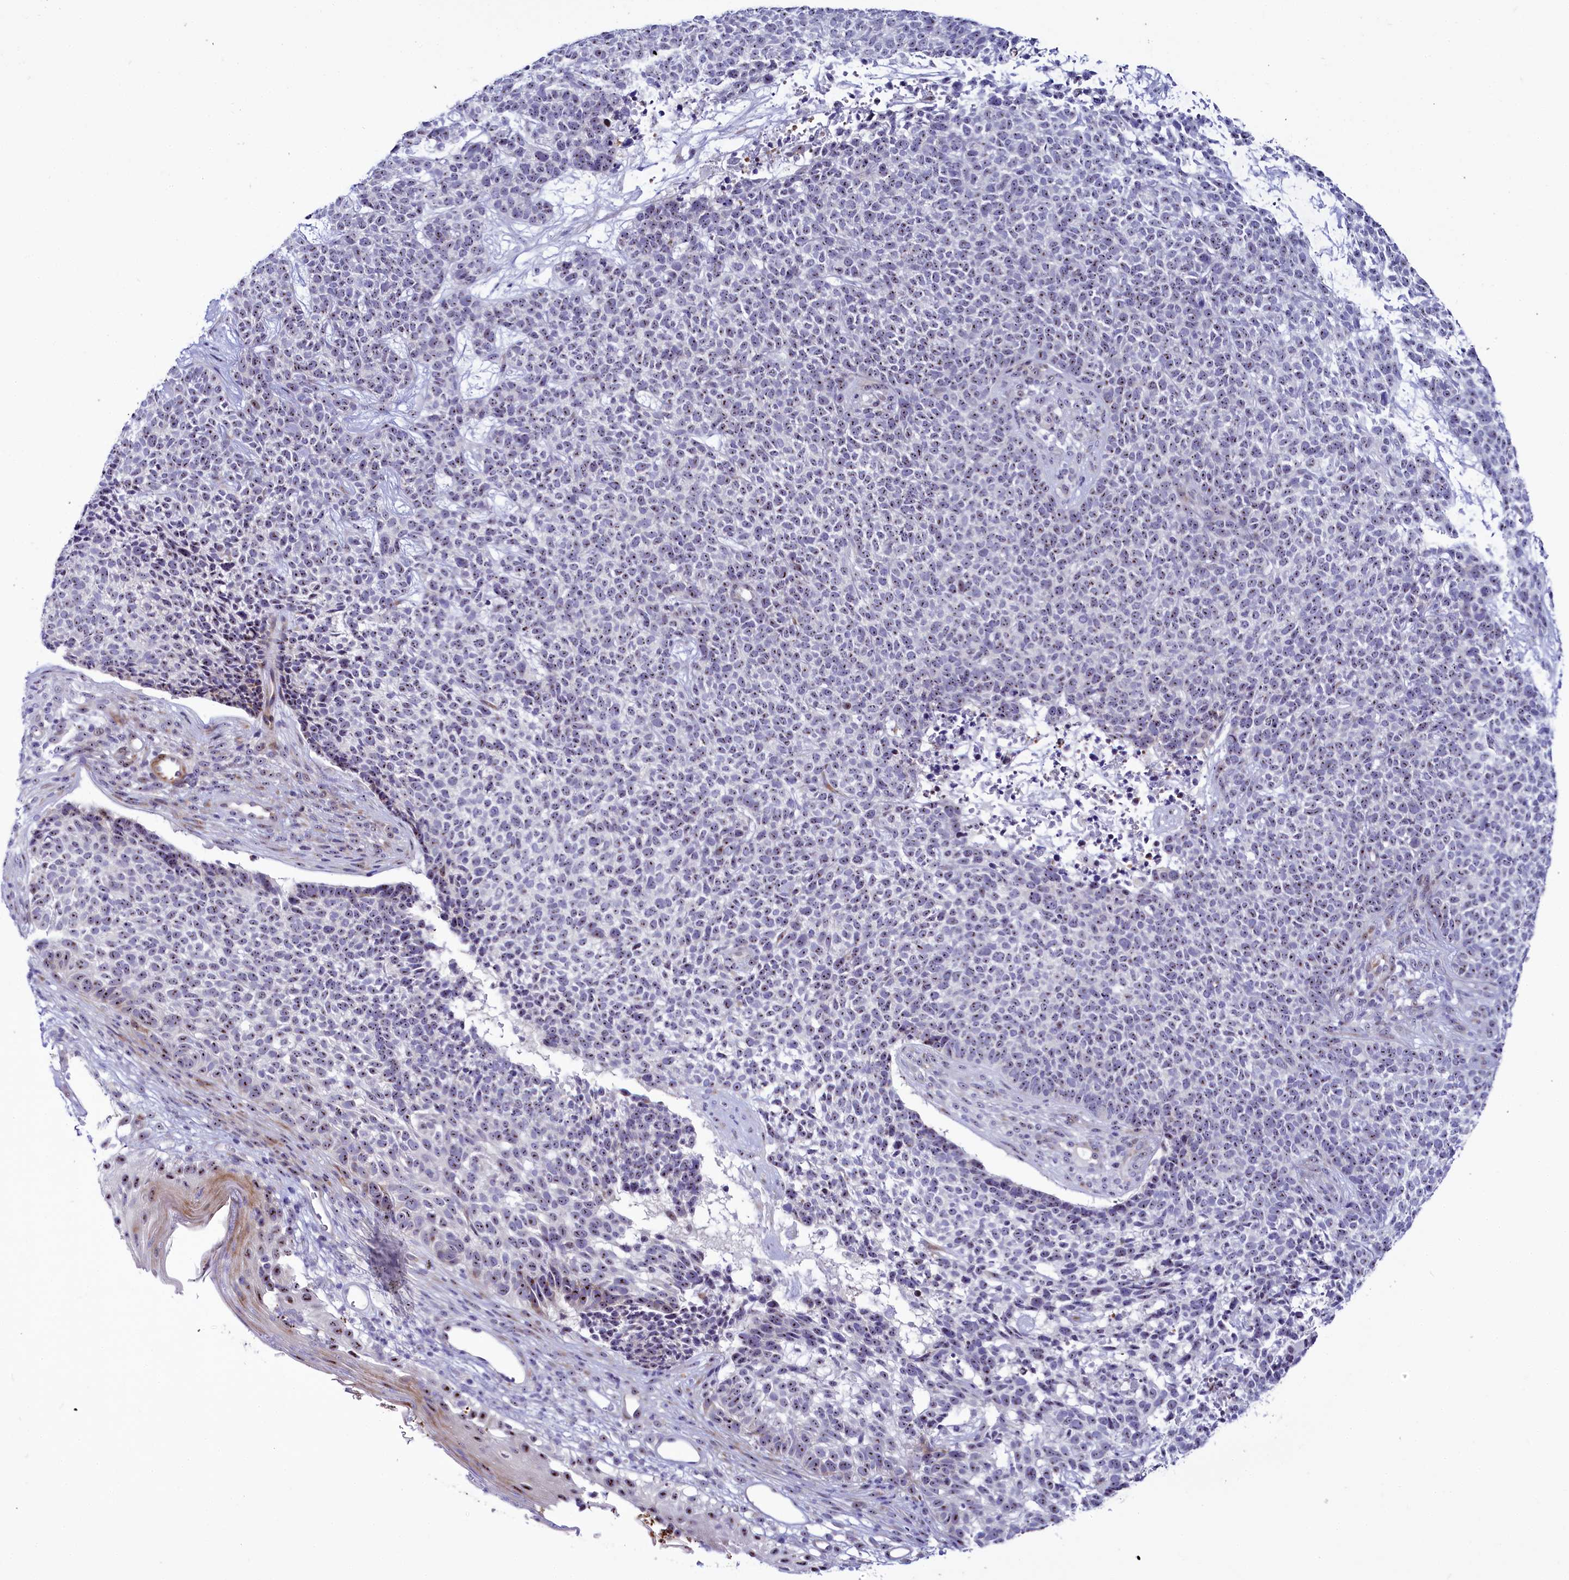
{"staining": {"intensity": "weak", "quantity": "25%-75%", "location": "nuclear"}, "tissue": "skin cancer", "cell_type": "Tumor cells", "image_type": "cancer", "snomed": [{"axis": "morphology", "description": "Basal cell carcinoma"}, {"axis": "topography", "description": "Skin"}], "caption": "Protein expression by immunohistochemistry shows weak nuclear expression in about 25%-75% of tumor cells in skin cancer (basal cell carcinoma).", "gene": "TCOF1", "patient": {"sex": "female", "age": 84}}